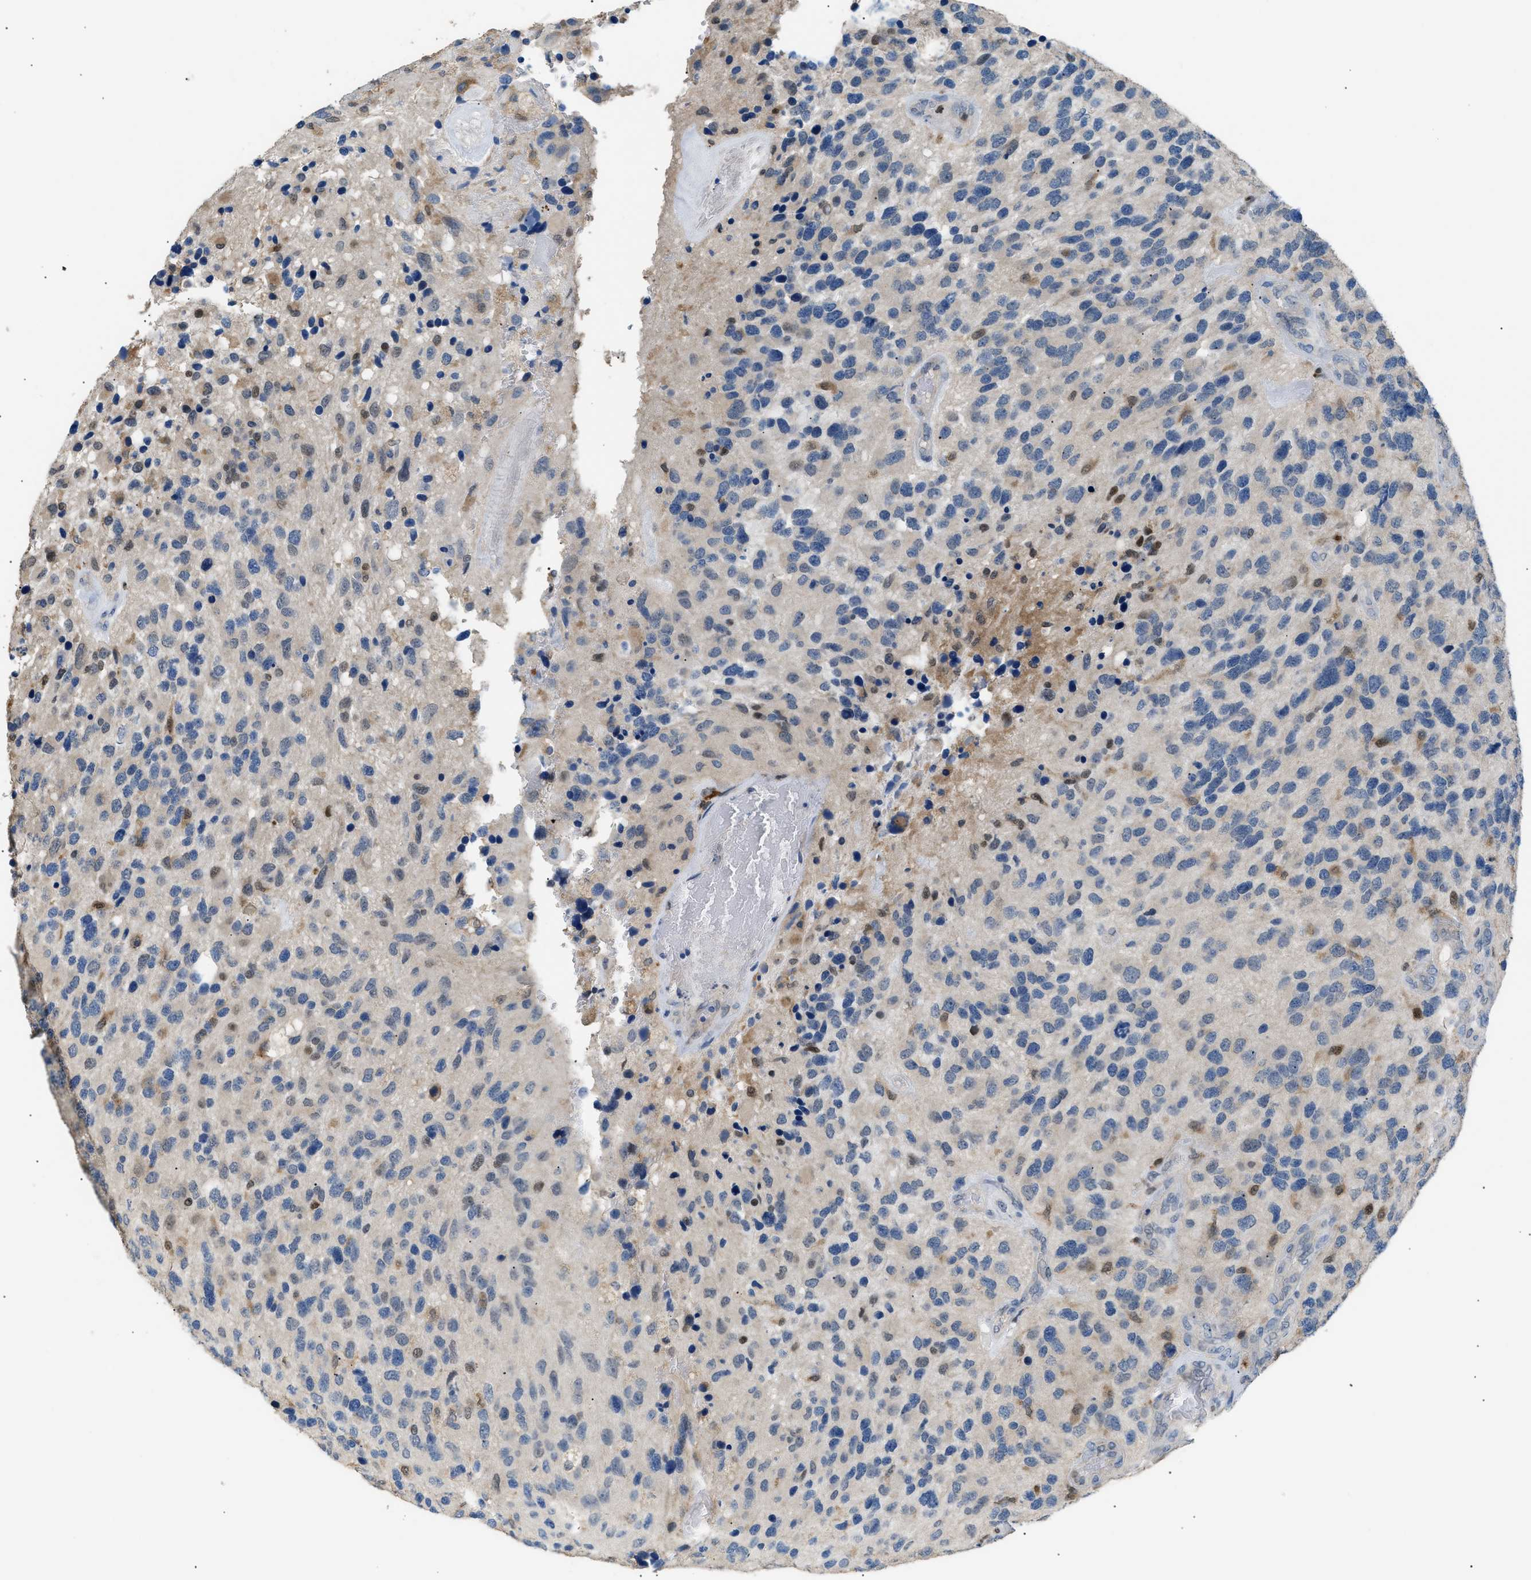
{"staining": {"intensity": "negative", "quantity": "none", "location": "none"}, "tissue": "glioma", "cell_type": "Tumor cells", "image_type": "cancer", "snomed": [{"axis": "morphology", "description": "Glioma, malignant, High grade"}, {"axis": "topography", "description": "Brain"}], "caption": "Tumor cells are negative for brown protein staining in glioma.", "gene": "AKR1A1", "patient": {"sex": "female", "age": 58}}